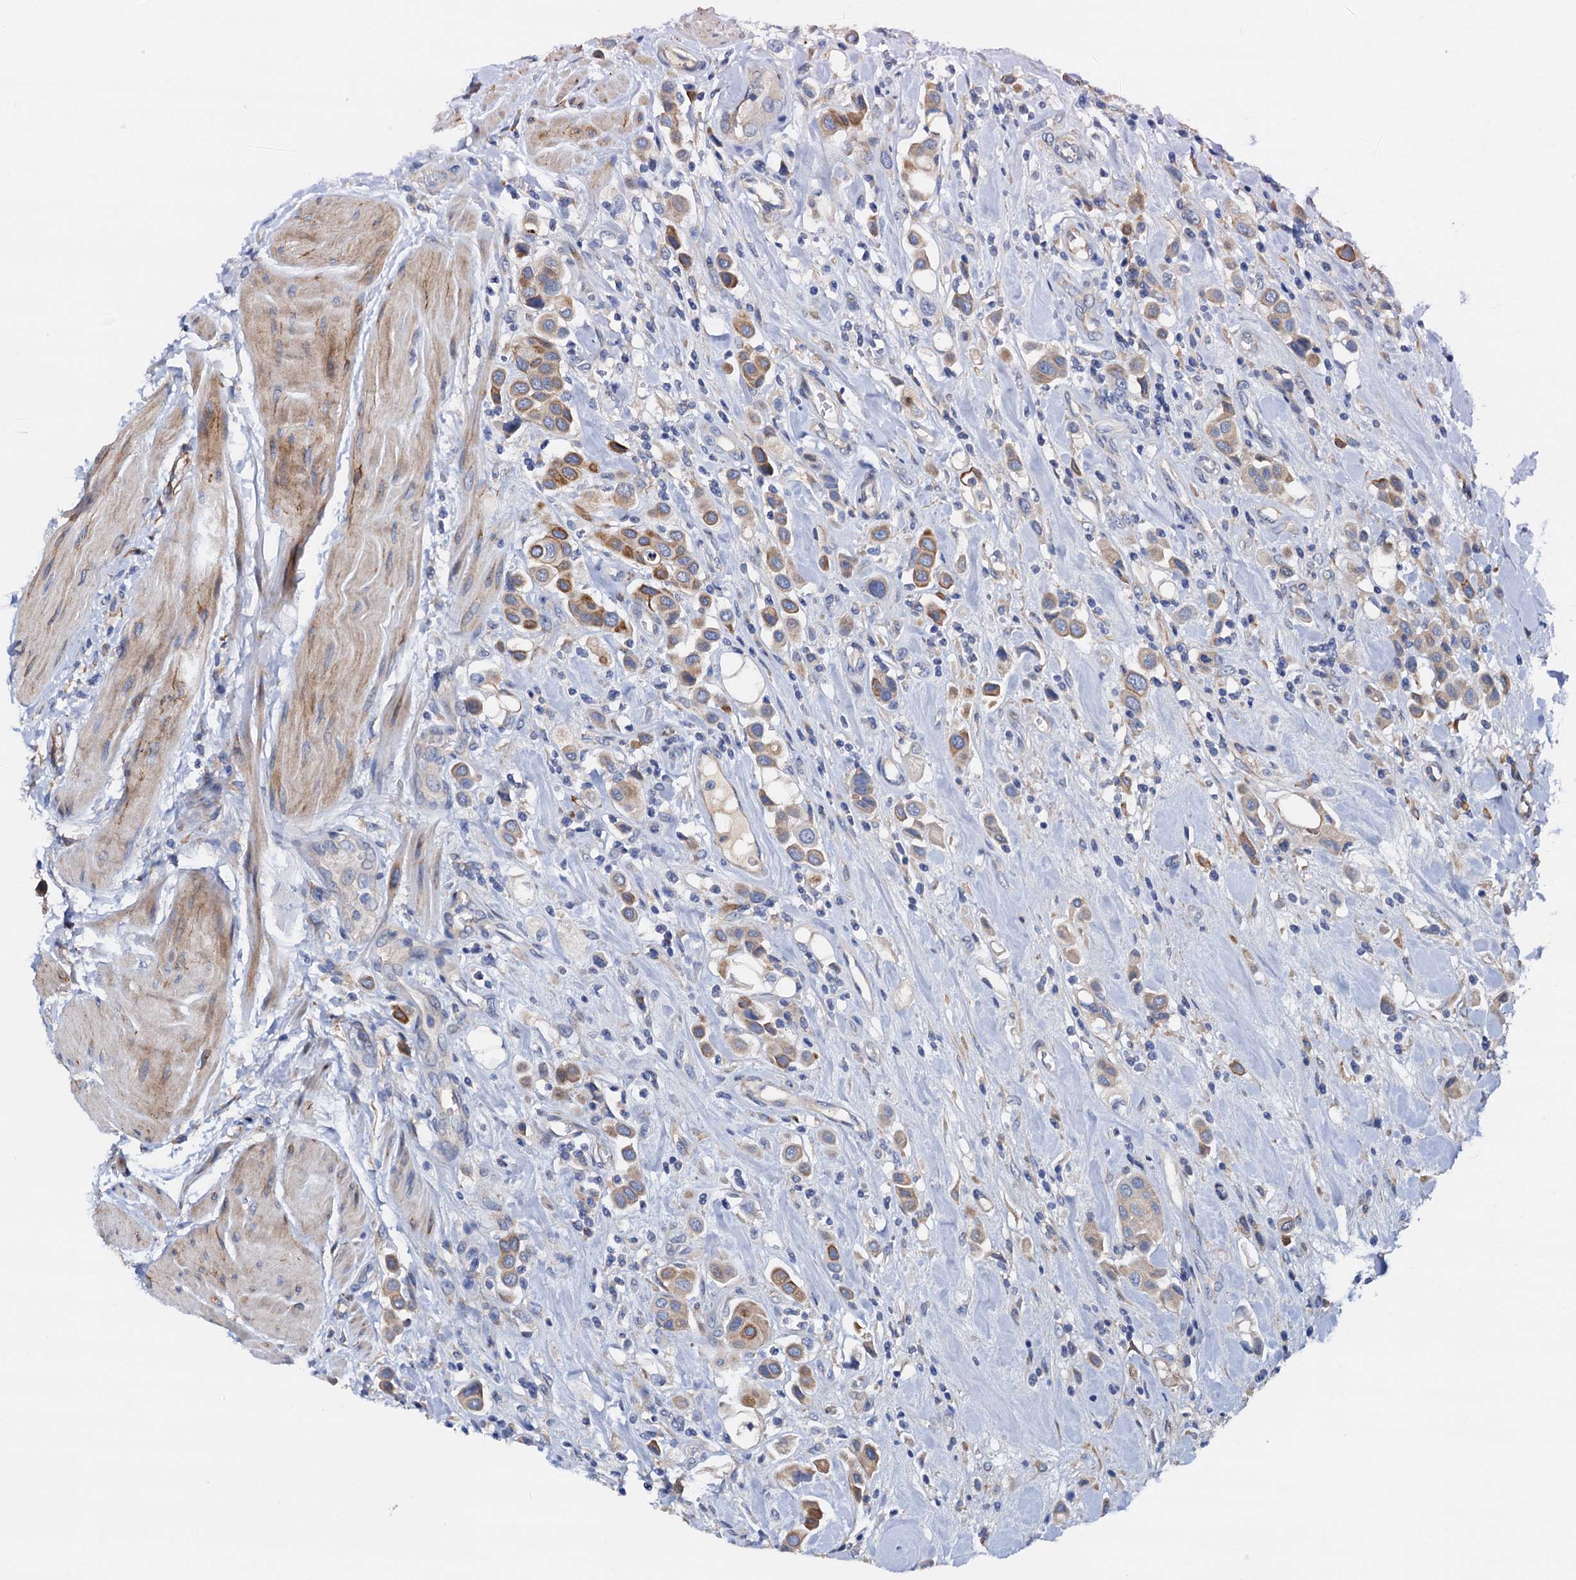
{"staining": {"intensity": "moderate", "quantity": "<25%", "location": "cytoplasmic/membranous"}, "tissue": "urothelial cancer", "cell_type": "Tumor cells", "image_type": "cancer", "snomed": [{"axis": "morphology", "description": "Urothelial carcinoma, High grade"}, {"axis": "topography", "description": "Urinary bladder"}], "caption": "The histopathology image displays staining of urothelial cancer, revealing moderate cytoplasmic/membranous protein expression (brown color) within tumor cells.", "gene": "RASSF9", "patient": {"sex": "male", "age": 50}}